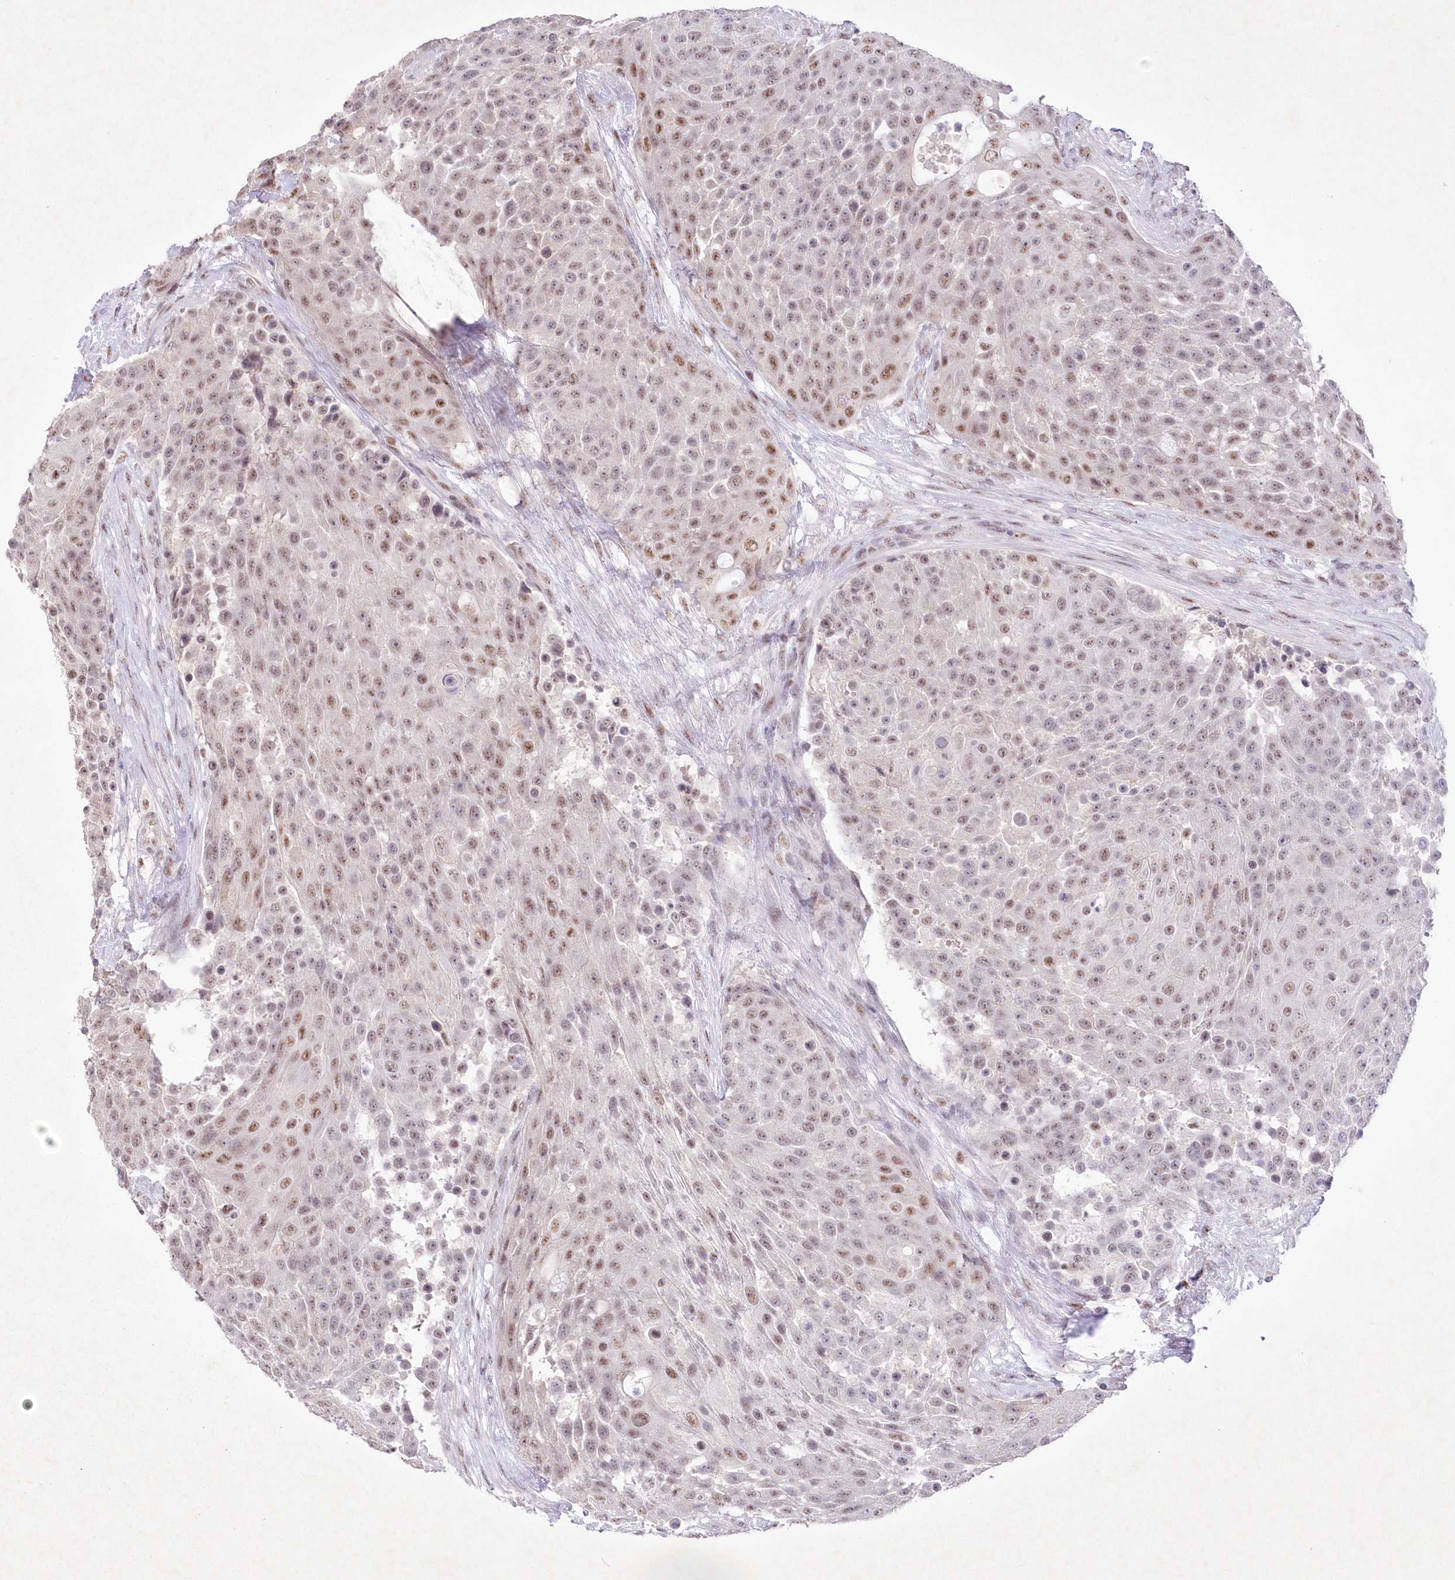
{"staining": {"intensity": "moderate", "quantity": "25%-75%", "location": "nuclear"}, "tissue": "urothelial cancer", "cell_type": "Tumor cells", "image_type": "cancer", "snomed": [{"axis": "morphology", "description": "Urothelial carcinoma, High grade"}, {"axis": "topography", "description": "Urinary bladder"}], "caption": "Protein positivity by immunohistochemistry reveals moderate nuclear positivity in about 25%-75% of tumor cells in urothelial cancer.", "gene": "RBM27", "patient": {"sex": "female", "age": 63}}